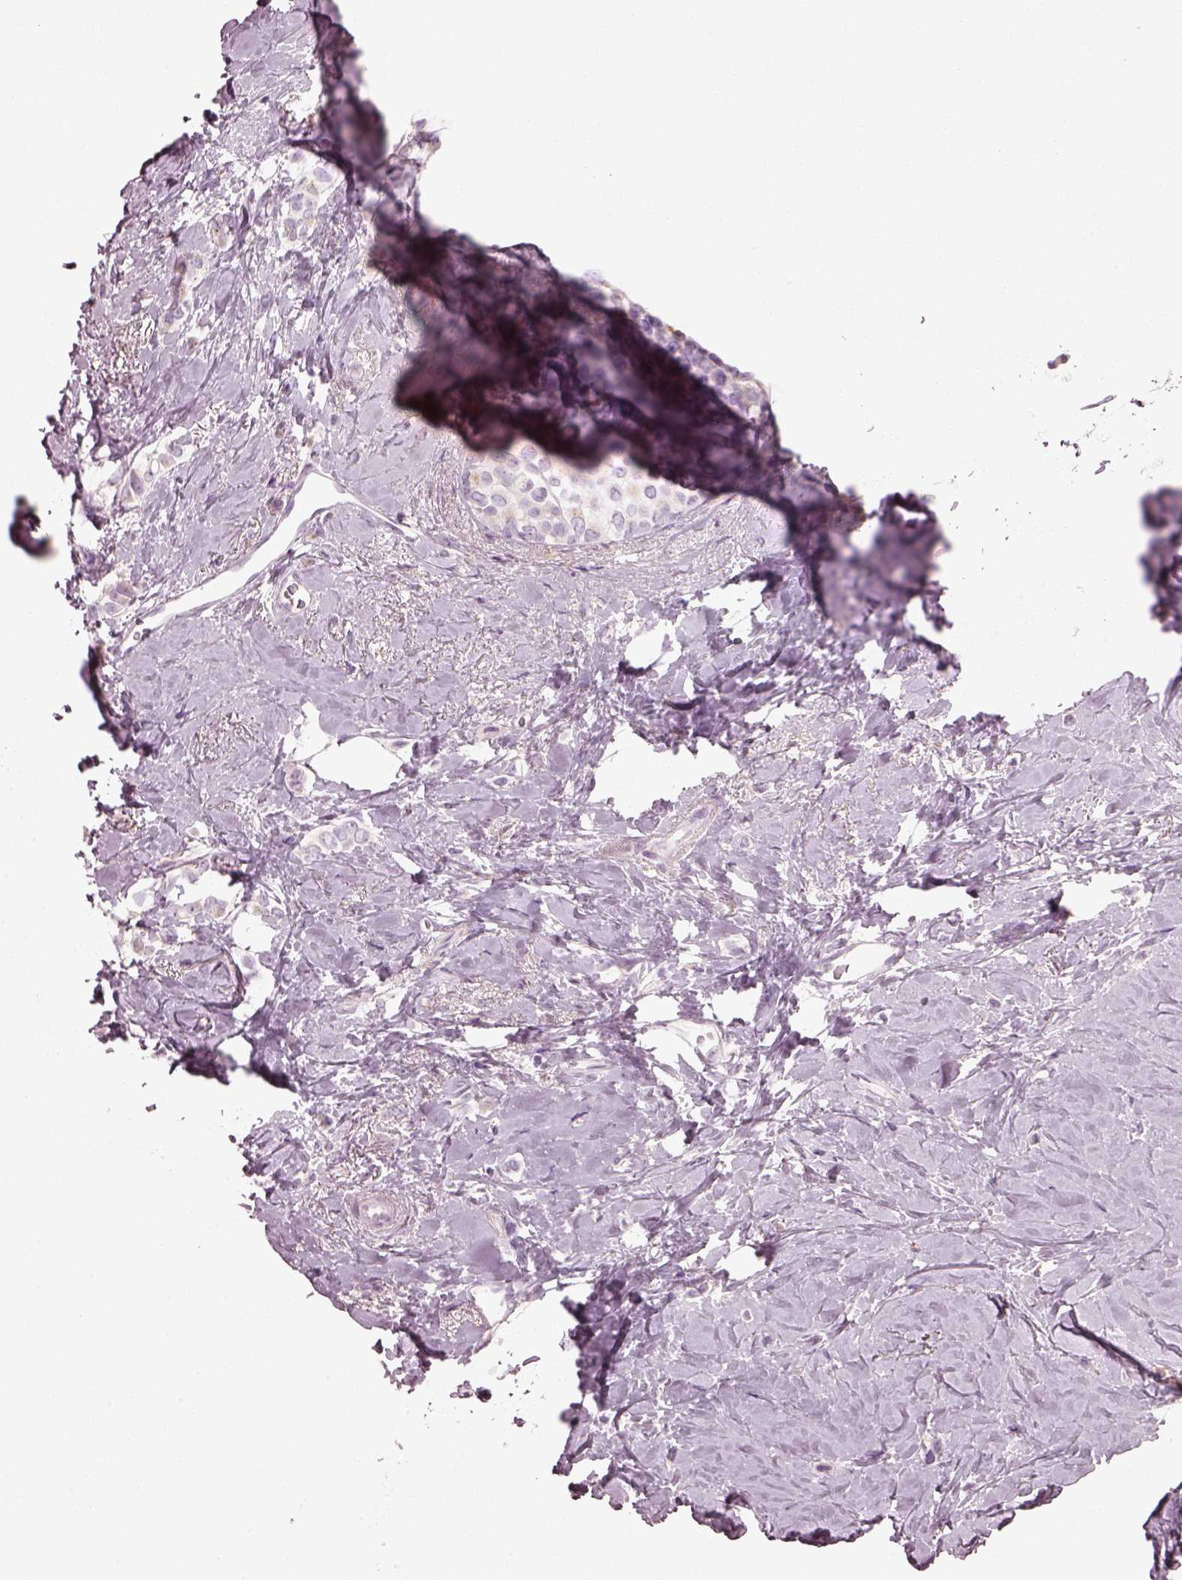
{"staining": {"intensity": "weak", "quantity": "25%-75%", "location": "cytoplasmic/membranous"}, "tissue": "breast cancer", "cell_type": "Tumor cells", "image_type": "cancer", "snomed": [{"axis": "morphology", "description": "Lobular carcinoma"}, {"axis": "topography", "description": "Breast"}], "caption": "The immunohistochemical stain shows weak cytoplasmic/membranous positivity in tumor cells of lobular carcinoma (breast) tissue.", "gene": "TMEM231", "patient": {"sex": "female", "age": 66}}